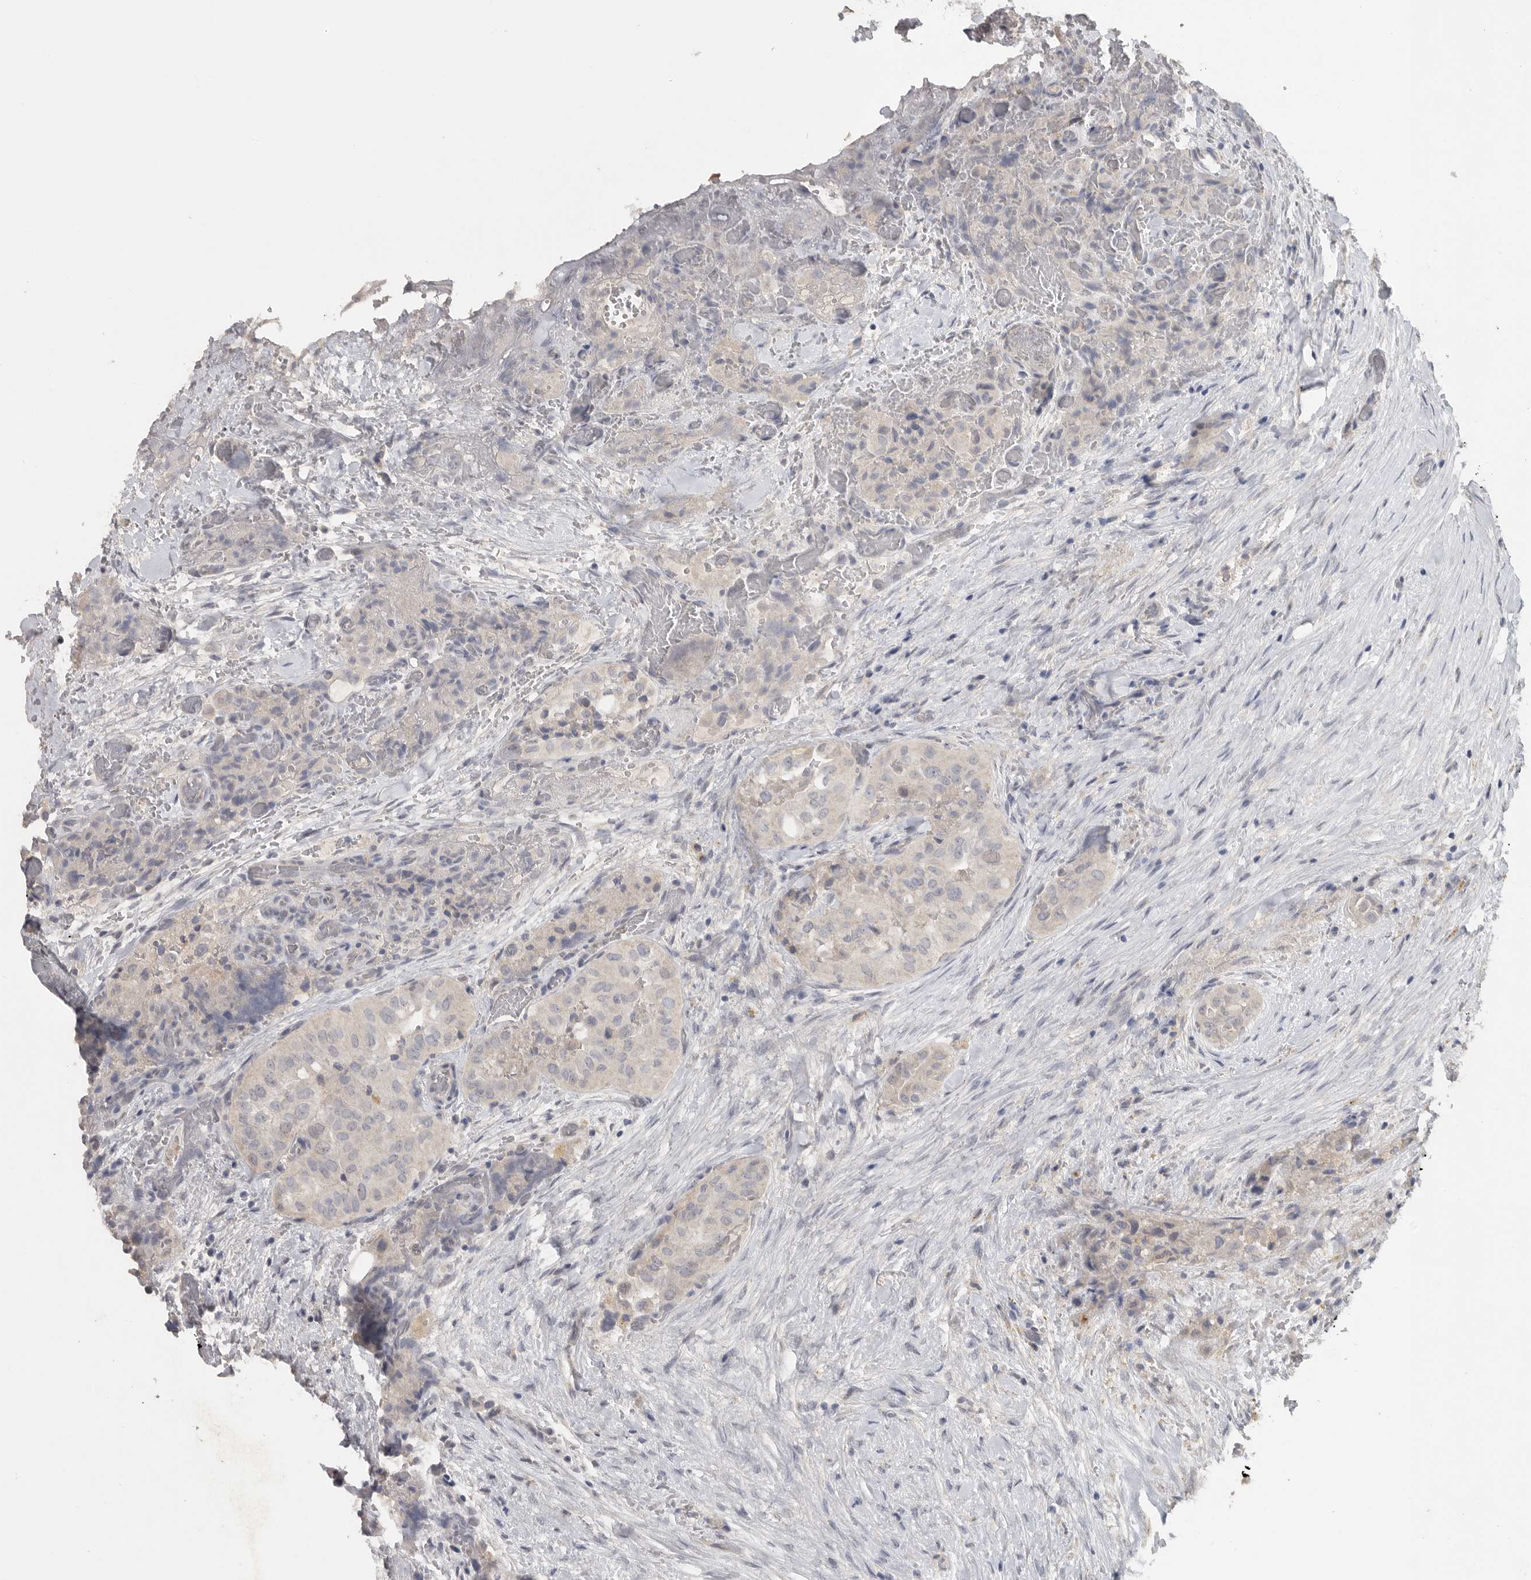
{"staining": {"intensity": "weak", "quantity": "<25%", "location": "cytoplasmic/membranous"}, "tissue": "thyroid cancer", "cell_type": "Tumor cells", "image_type": "cancer", "snomed": [{"axis": "morphology", "description": "Papillary adenocarcinoma, NOS"}, {"axis": "topography", "description": "Thyroid gland"}], "caption": "Immunohistochemistry photomicrograph of human thyroid cancer stained for a protein (brown), which reveals no positivity in tumor cells.", "gene": "REG4", "patient": {"sex": "female", "age": 59}}